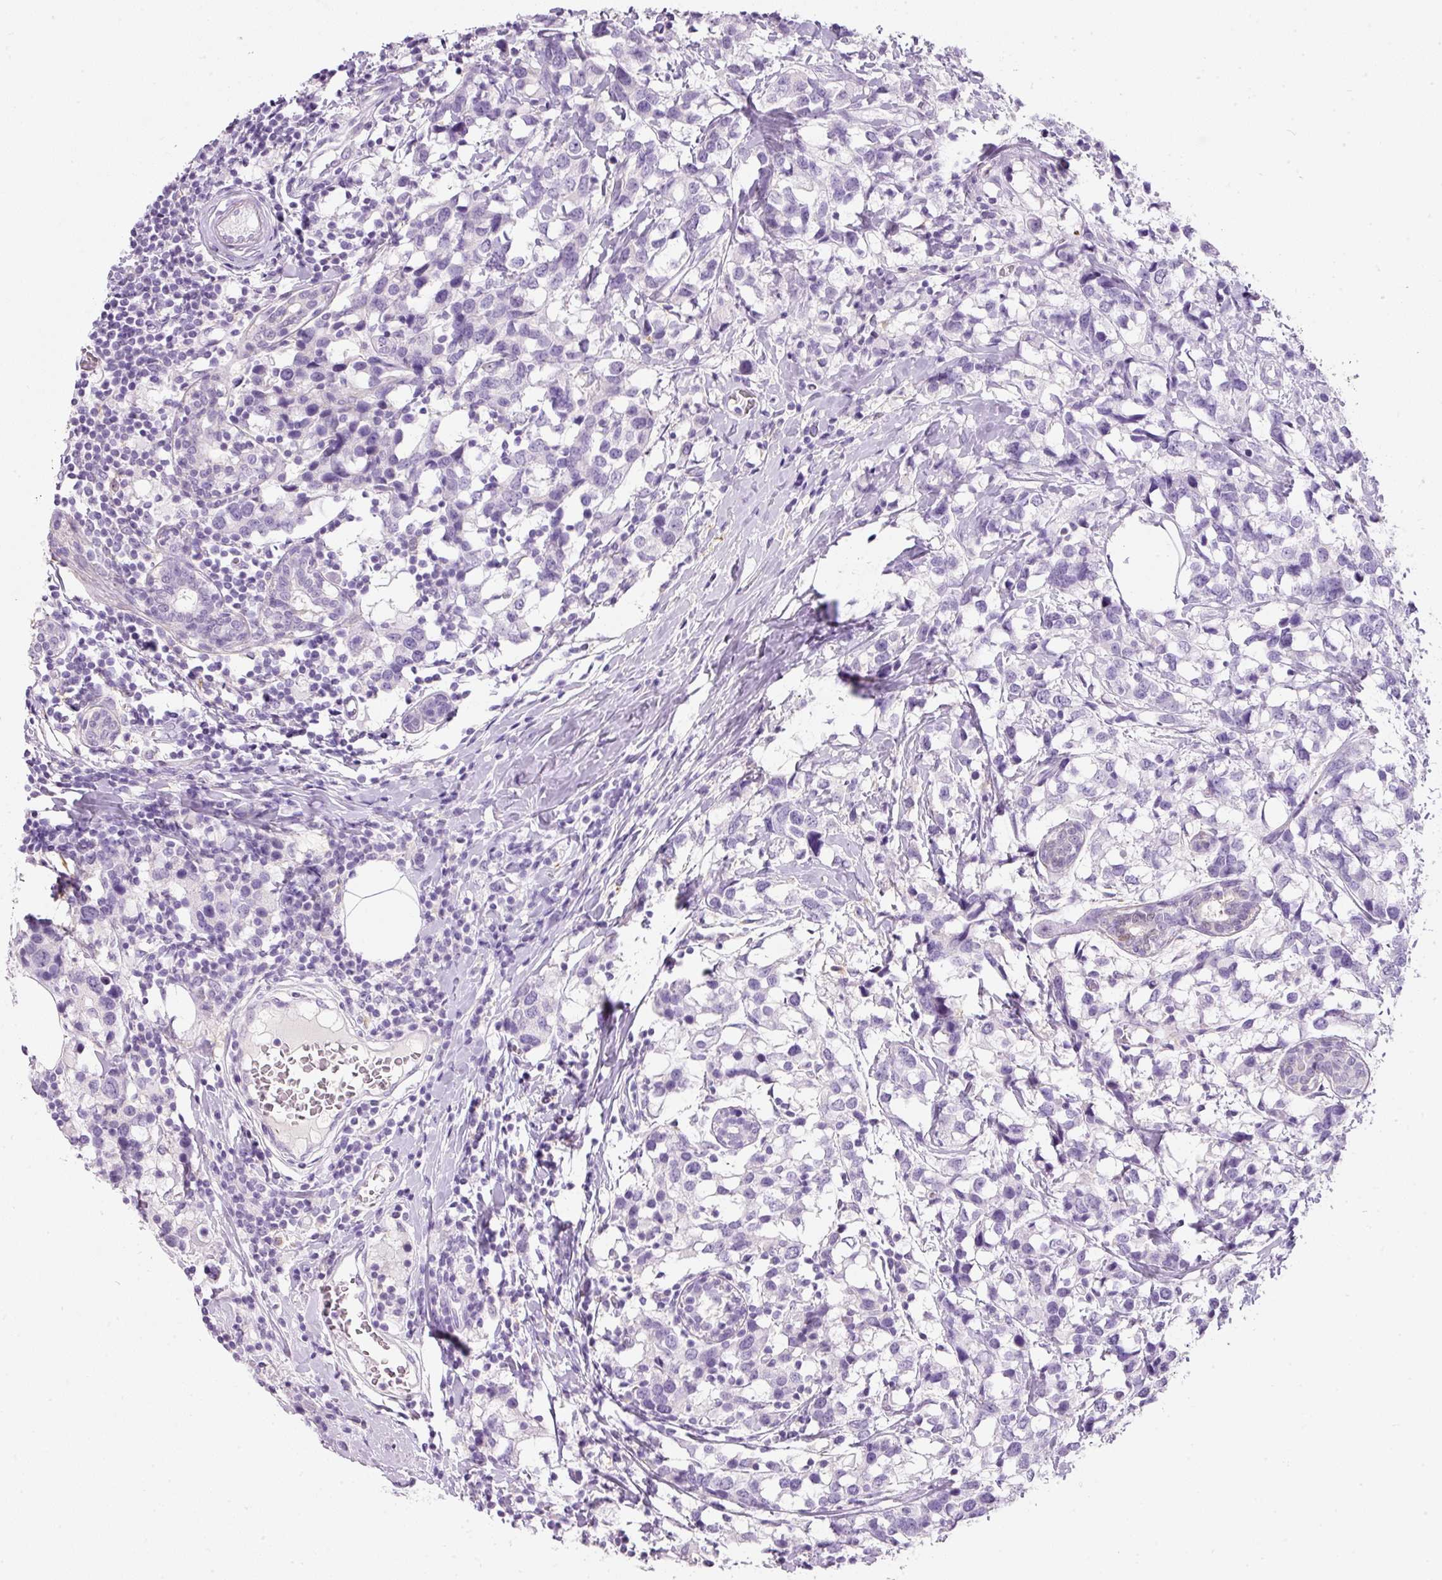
{"staining": {"intensity": "negative", "quantity": "none", "location": "none"}, "tissue": "breast cancer", "cell_type": "Tumor cells", "image_type": "cancer", "snomed": [{"axis": "morphology", "description": "Lobular carcinoma"}, {"axis": "topography", "description": "Breast"}], "caption": "There is no significant staining in tumor cells of breast cancer.", "gene": "DNM1", "patient": {"sex": "female", "age": 59}}